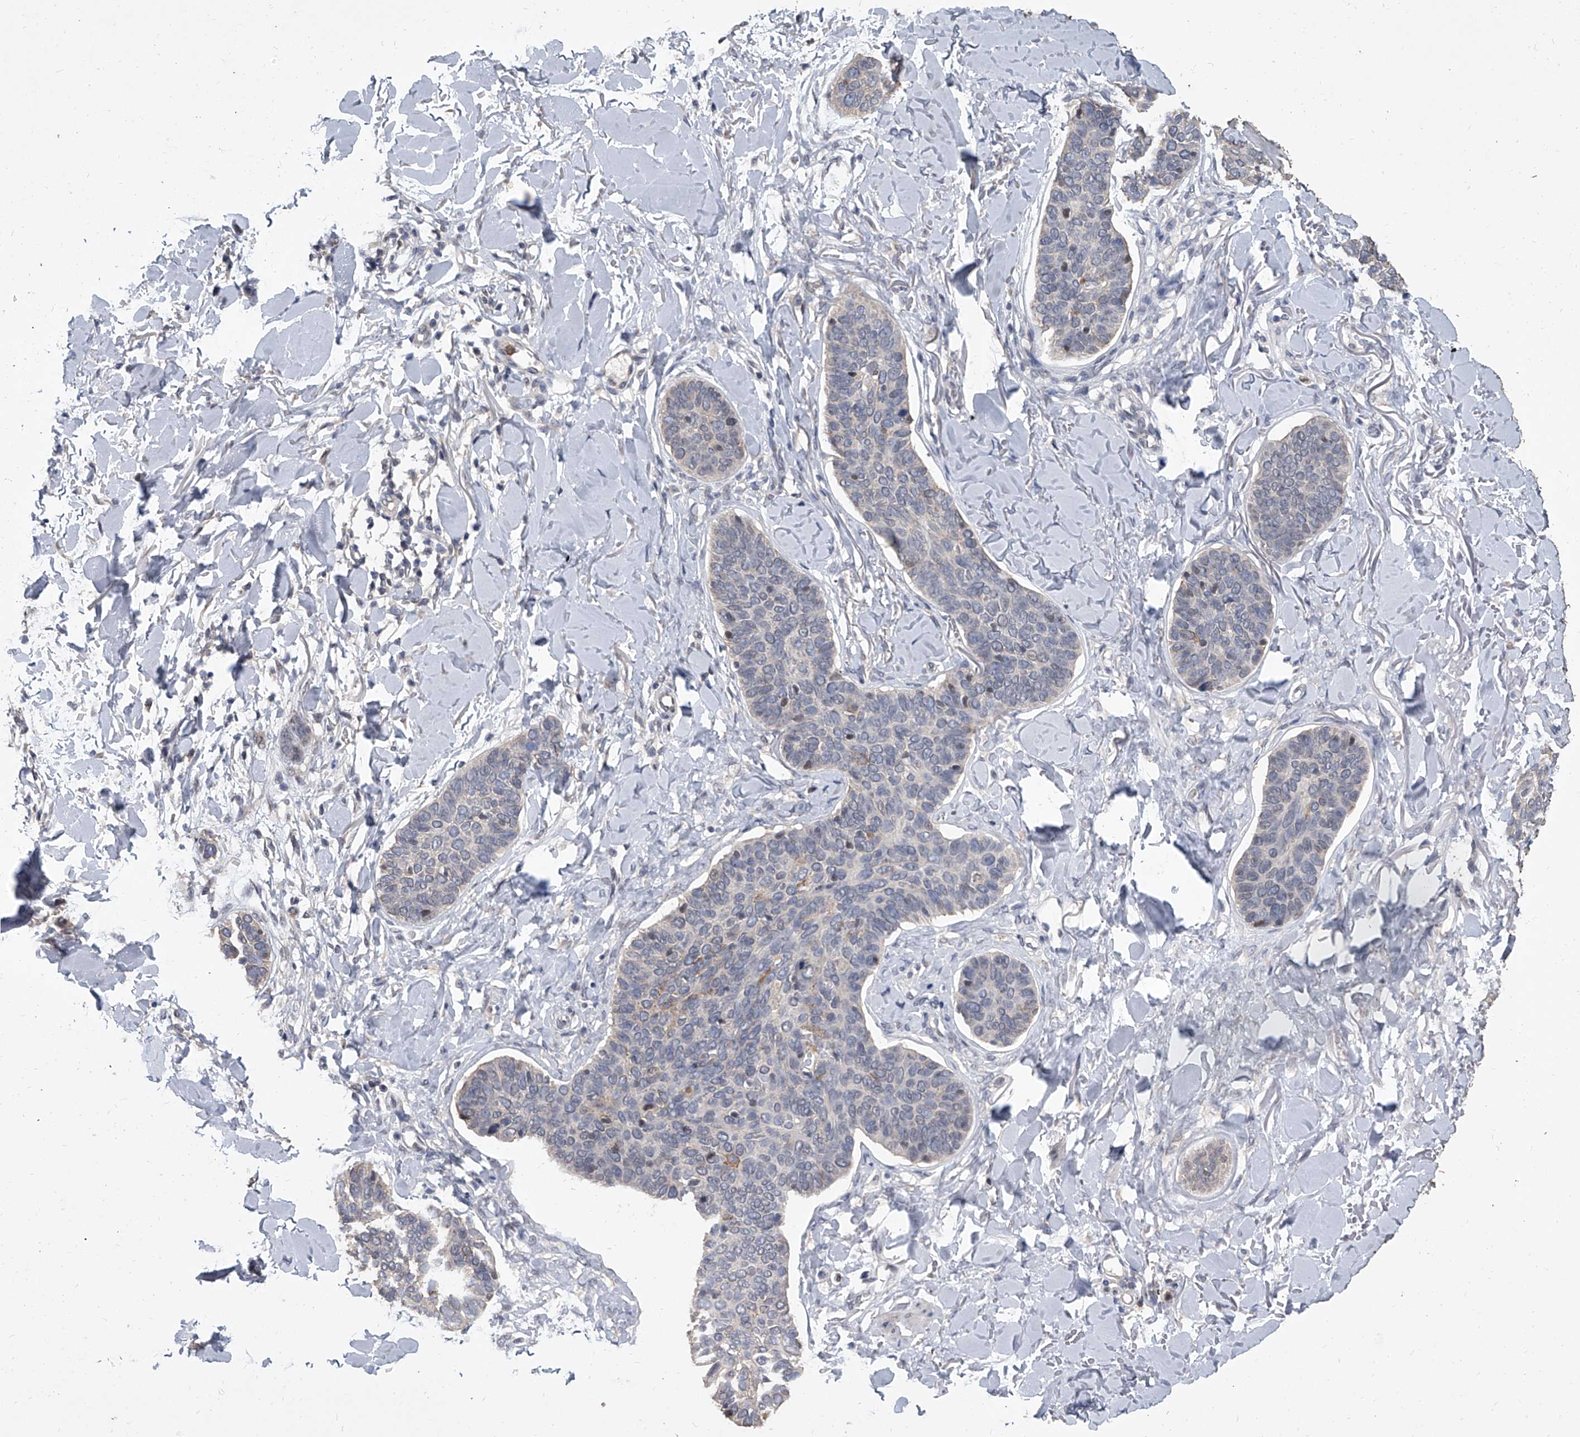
{"staining": {"intensity": "negative", "quantity": "none", "location": "none"}, "tissue": "skin cancer", "cell_type": "Tumor cells", "image_type": "cancer", "snomed": [{"axis": "morphology", "description": "Basal cell carcinoma"}, {"axis": "topography", "description": "Skin"}], "caption": "Skin basal cell carcinoma was stained to show a protein in brown. There is no significant positivity in tumor cells.", "gene": "BHLHE23", "patient": {"sex": "male", "age": 85}}